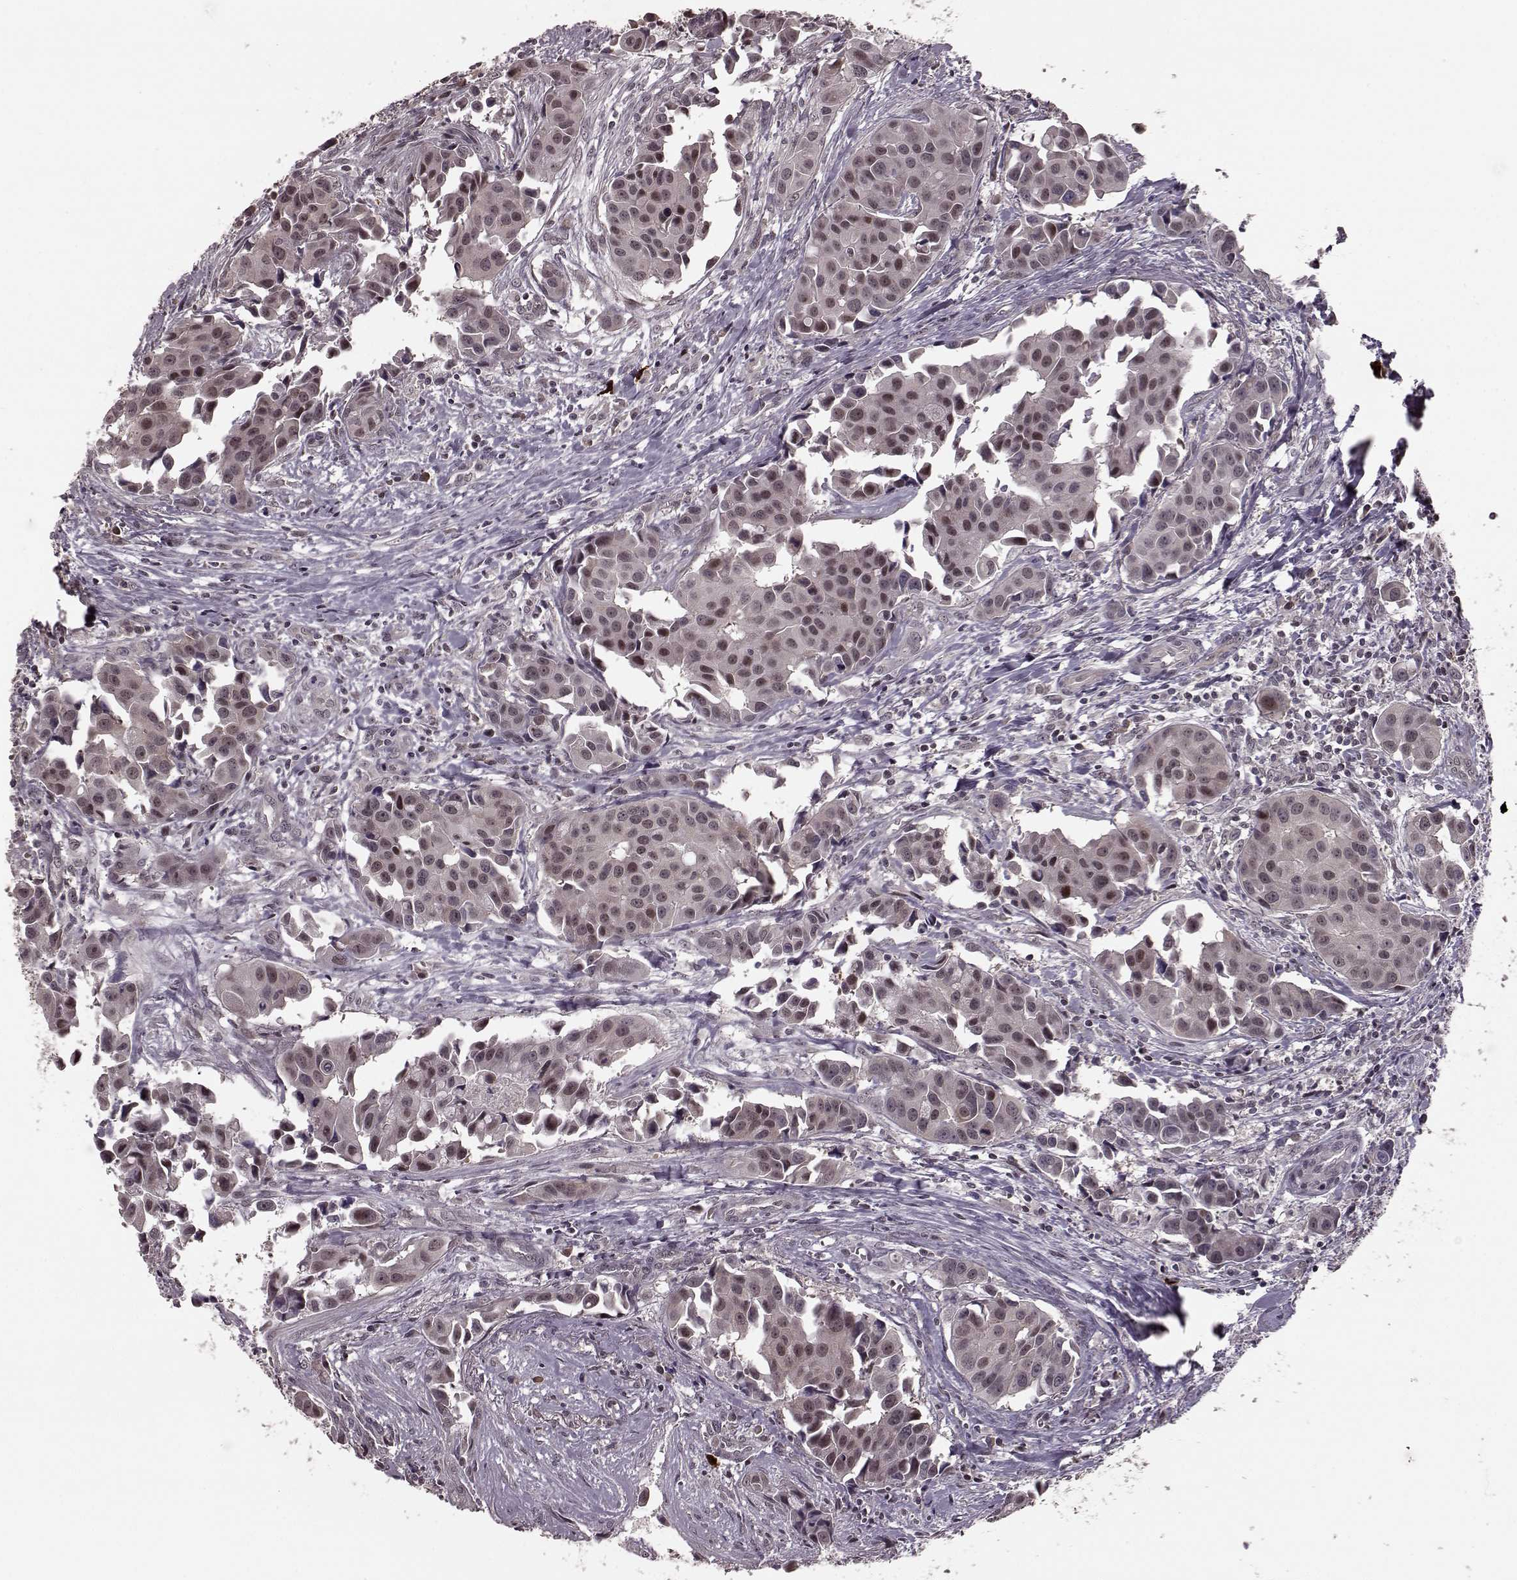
{"staining": {"intensity": "weak", "quantity": "25%-75%", "location": "nuclear"}, "tissue": "head and neck cancer", "cell_type": "Tumor cells", "image_type": "cancer", "snomed": [{"axis": "morphology", "description": "Adenocarcinoma, NOS"}, {"axis": "topography", "description": "Head-Neck"}], "caption": "IHC photomicrograph of head and neck cancer (adenocarcinoma) stained for a protein (brown), which exhibits low levels of weak nuclear positivity in about 25%-75% of tumor cells.", "gene": "PLCB4", "patient": {"sex": "male", "age": 76}}